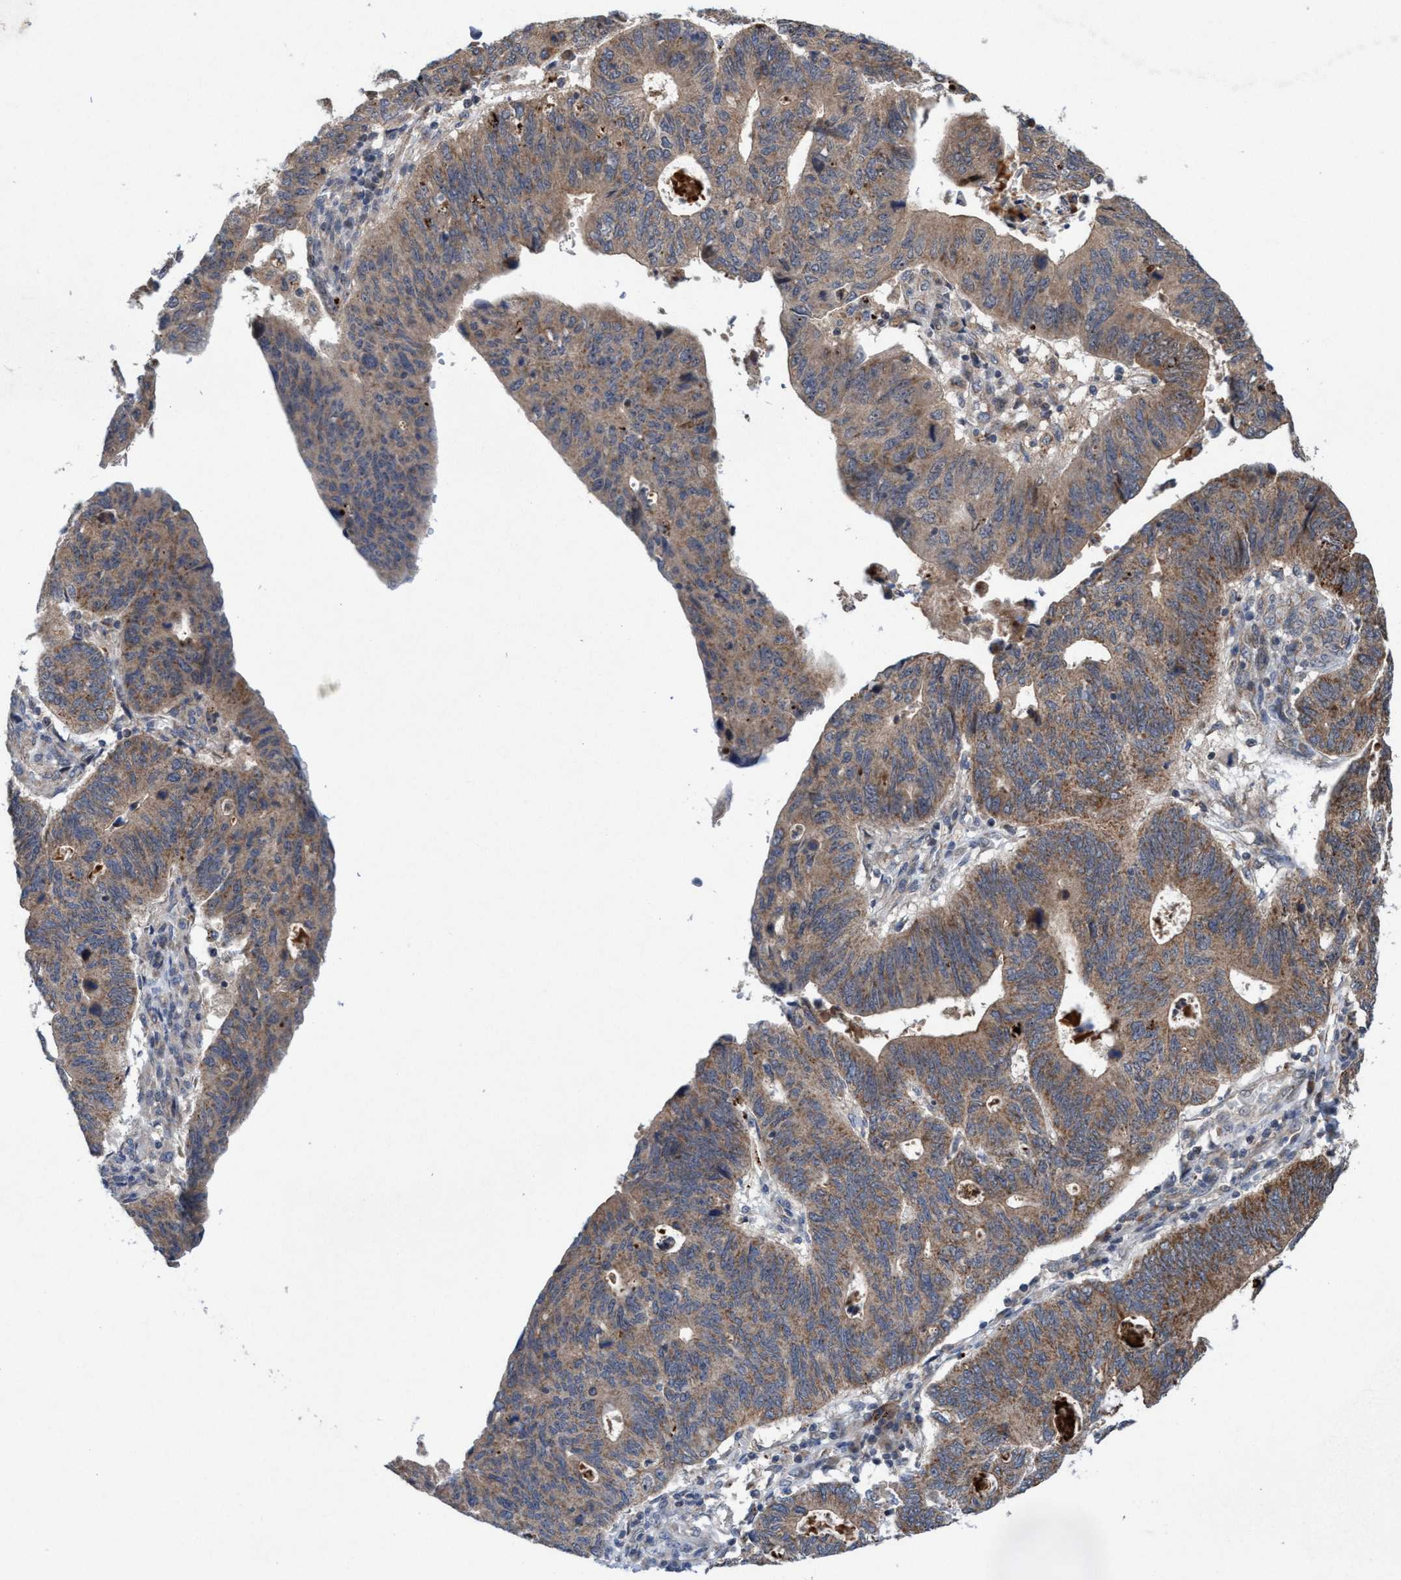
{"staining": {"intensity": "moderate", "quantity": ">75%", "location": "cytoplasmic/membranous"}, "tissue": "stomach cancer", "cell_type": "Tumor cells", "image_type": "cancer", "snomed": [{"axis": "morphology", "description": "Adenocarcinoma, NOS"}, {"axis": "topography", "description": "Stomach"}], "caption": "A brown stain highlights moderate cytoplasmic/membranous expression of a protein in human adenocarcinoma (stomach) tumor cells.", "gene": "P2RY14", "patient": {"sex": "male", "age": 59}}